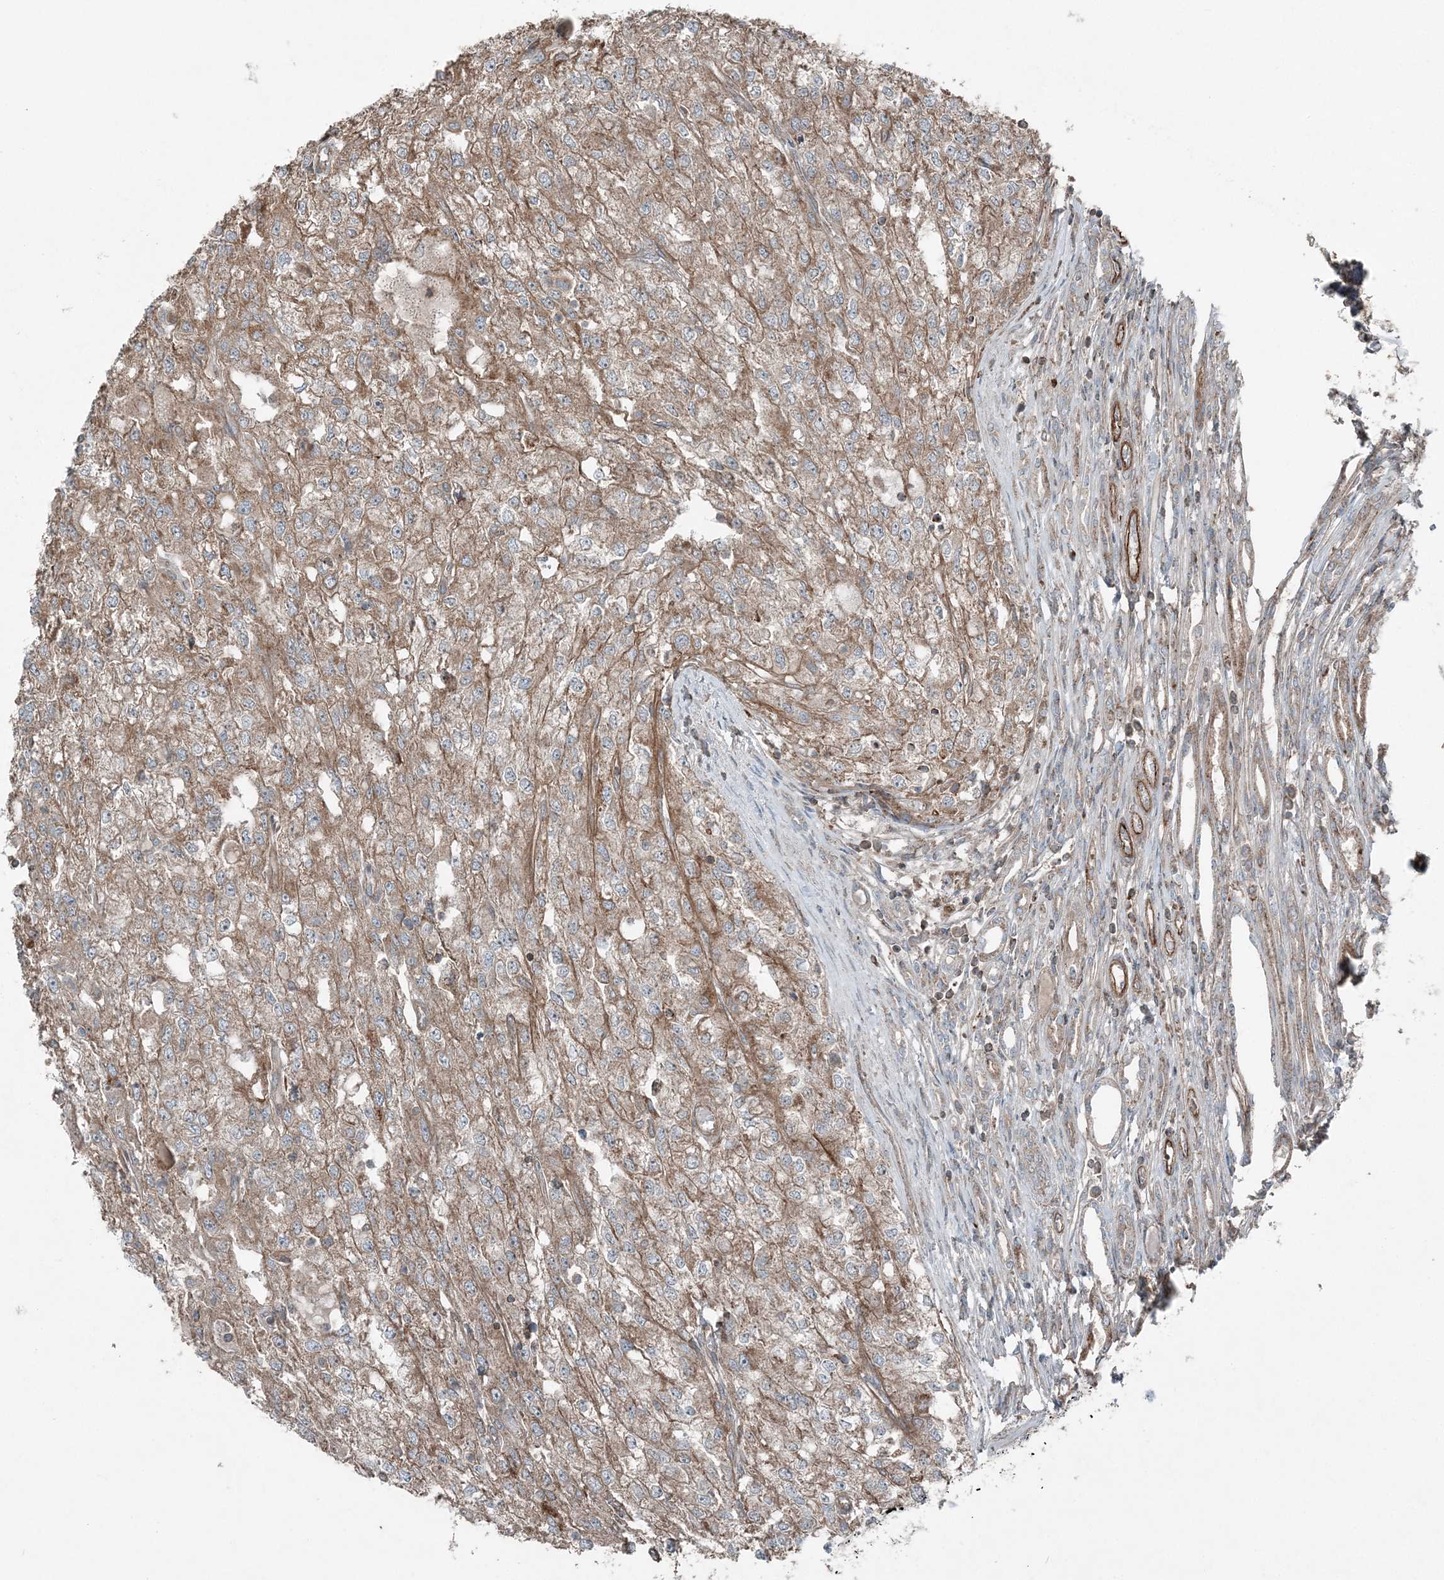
{"staining": {"intensity": "moderate", "quantity": ">75%", "location": "cytoplasmic/membranous"}, "tissue": "renal cancer", "cell_type": "Tumor cells", "image_type": "cancer", "snomed": [{"axis": "morphology", "description": "Adenocarcinoma, NOS"}, {"axis": "topography", "description": "Kidney"}], "caption": "An immunohistochemistry (IHC) micrograph of neoplastic tissue is shown. Protein staining in brown labels moderate cytoplasmic/membranous positivity in adenocarcinoma (renal) within tumor cells. Using DAB (brown) and hematoxylin (blue) stains, captured at high magnification using brightfield microscopy.", "gene": "KY", "patient": {"sex": "female", "age": 54}}